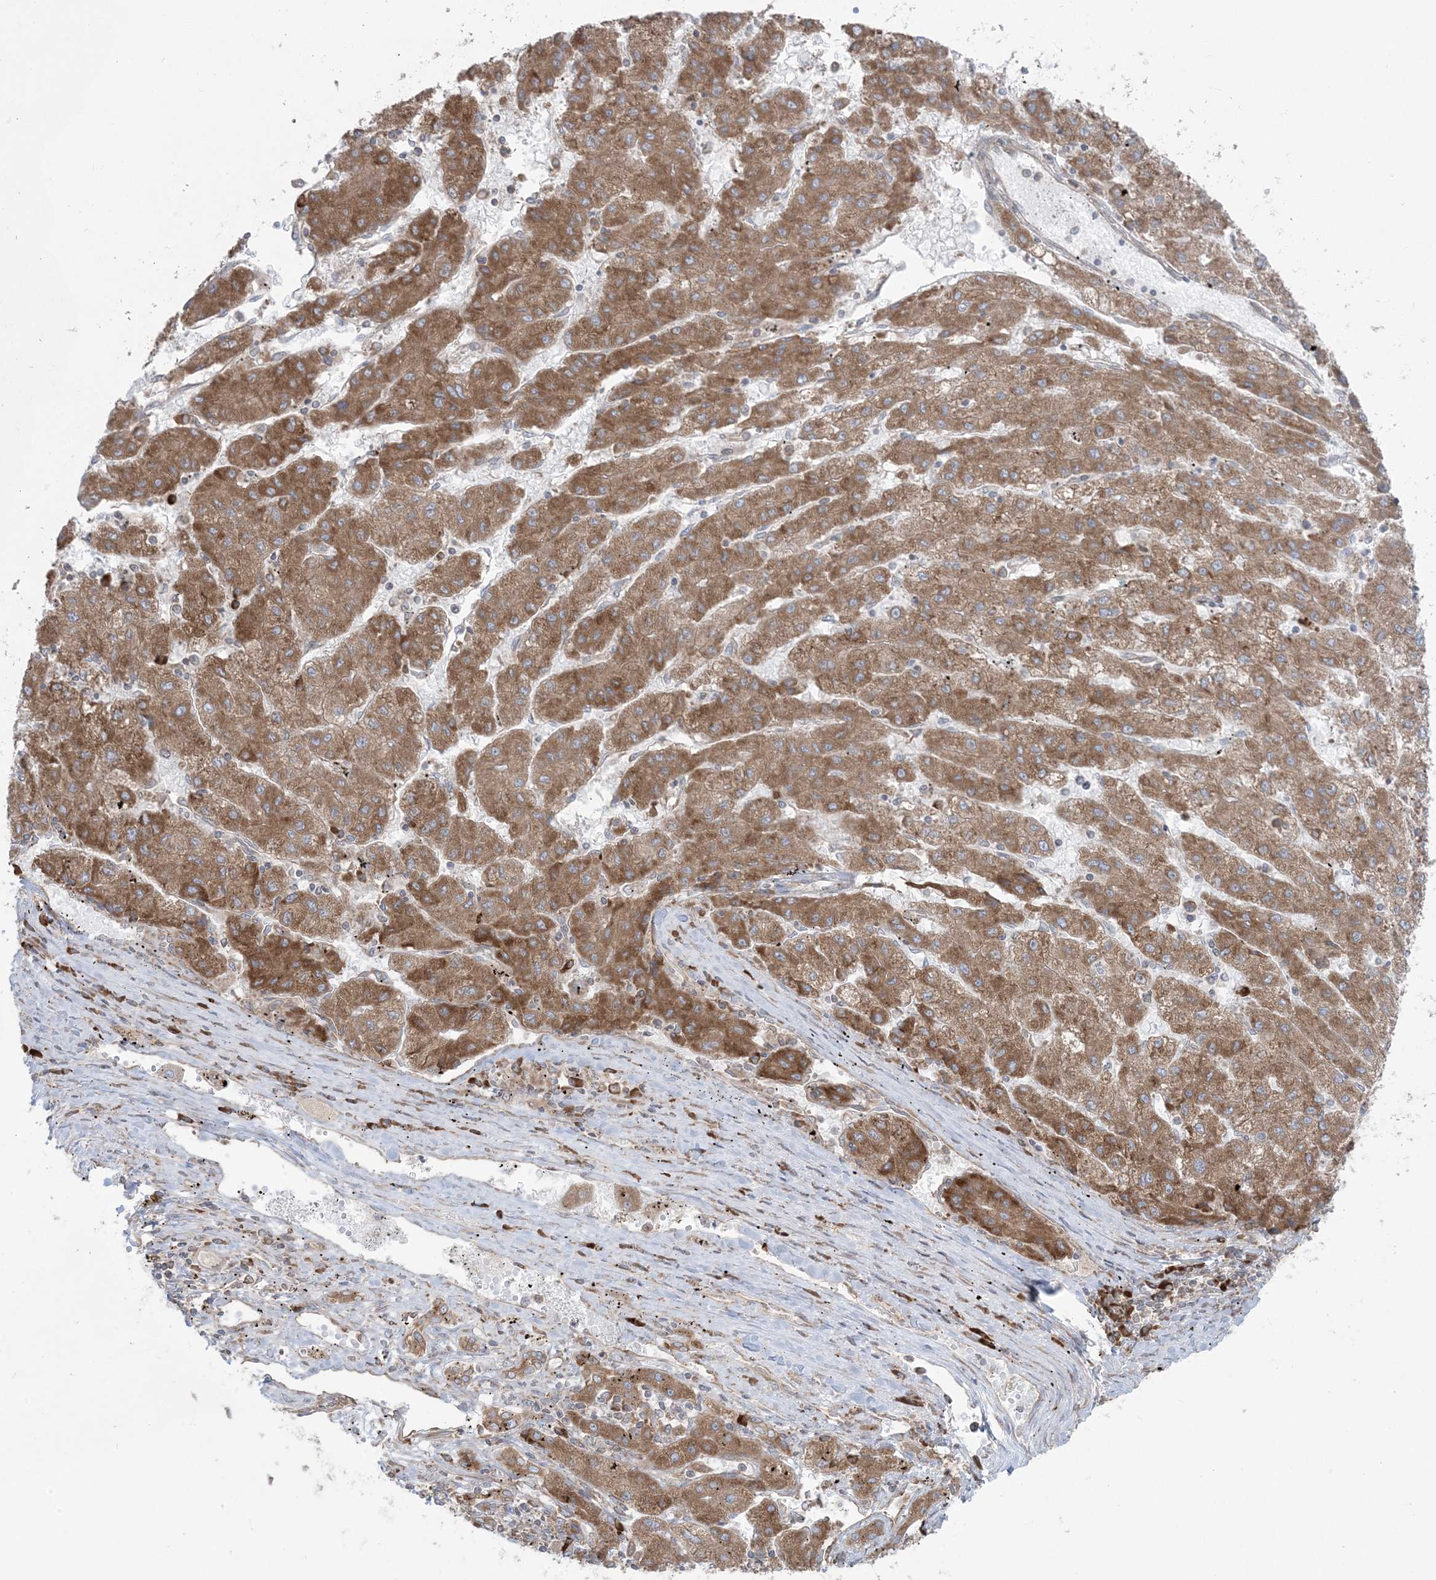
{"staining": {"intensity": "moderate", "quantity": ">75%", "location": "cytoplasmic/membranous"}, "tissue": "liver cancer", "cell_type": "Tumor cells", "image_type": "cancer", "snomed": [{"axis": "morphology", "description": "Carcinoma, Hepatocellular, NOS"}, {"axis": "topography", "description": "Liver"}], "caption": "Human liver hepatocellular carcinoma stained with a protein marker shows moderate staining in tumor cells.", "gene": "UBXN4", "patient": {"sex": "male", "age": 72}}